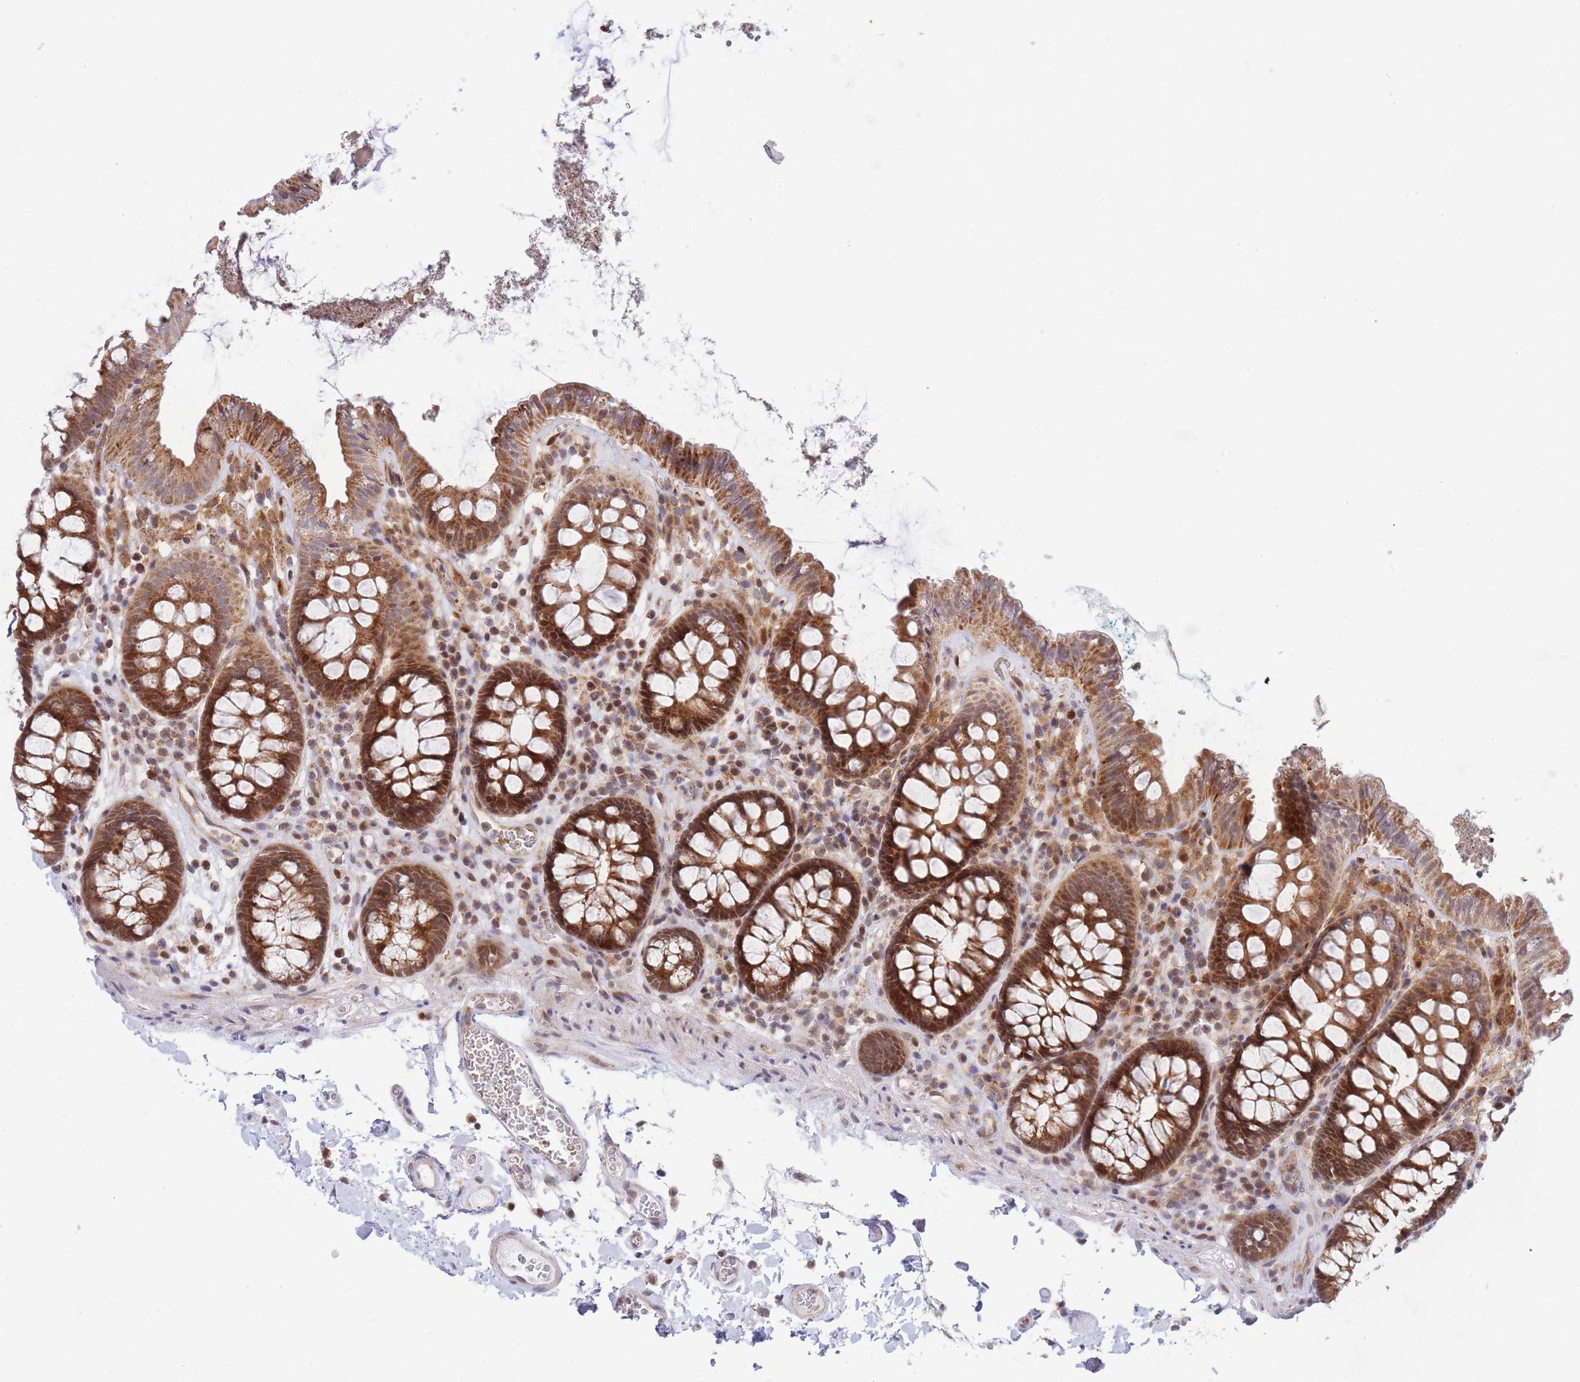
{"staining": {"intensity": "weak", "quantity": "<25%", "location": "nuclear"}, "tissue": "colon", "cell_type": "Endothelial cells", "image_type": "normal", "snomed": [{"axis": "morphology", "description": "Normal tissue, NOS"}, {"axis": "topography", "description": "Colon"}], "caption": "Endothelial cells are negative for protein expression in benign human colon. (Immunohistochemistry, brightfield microscopy, high magnification).", "gene": "BOD1L1", "patient": {"sex": "male", "age": 84}}